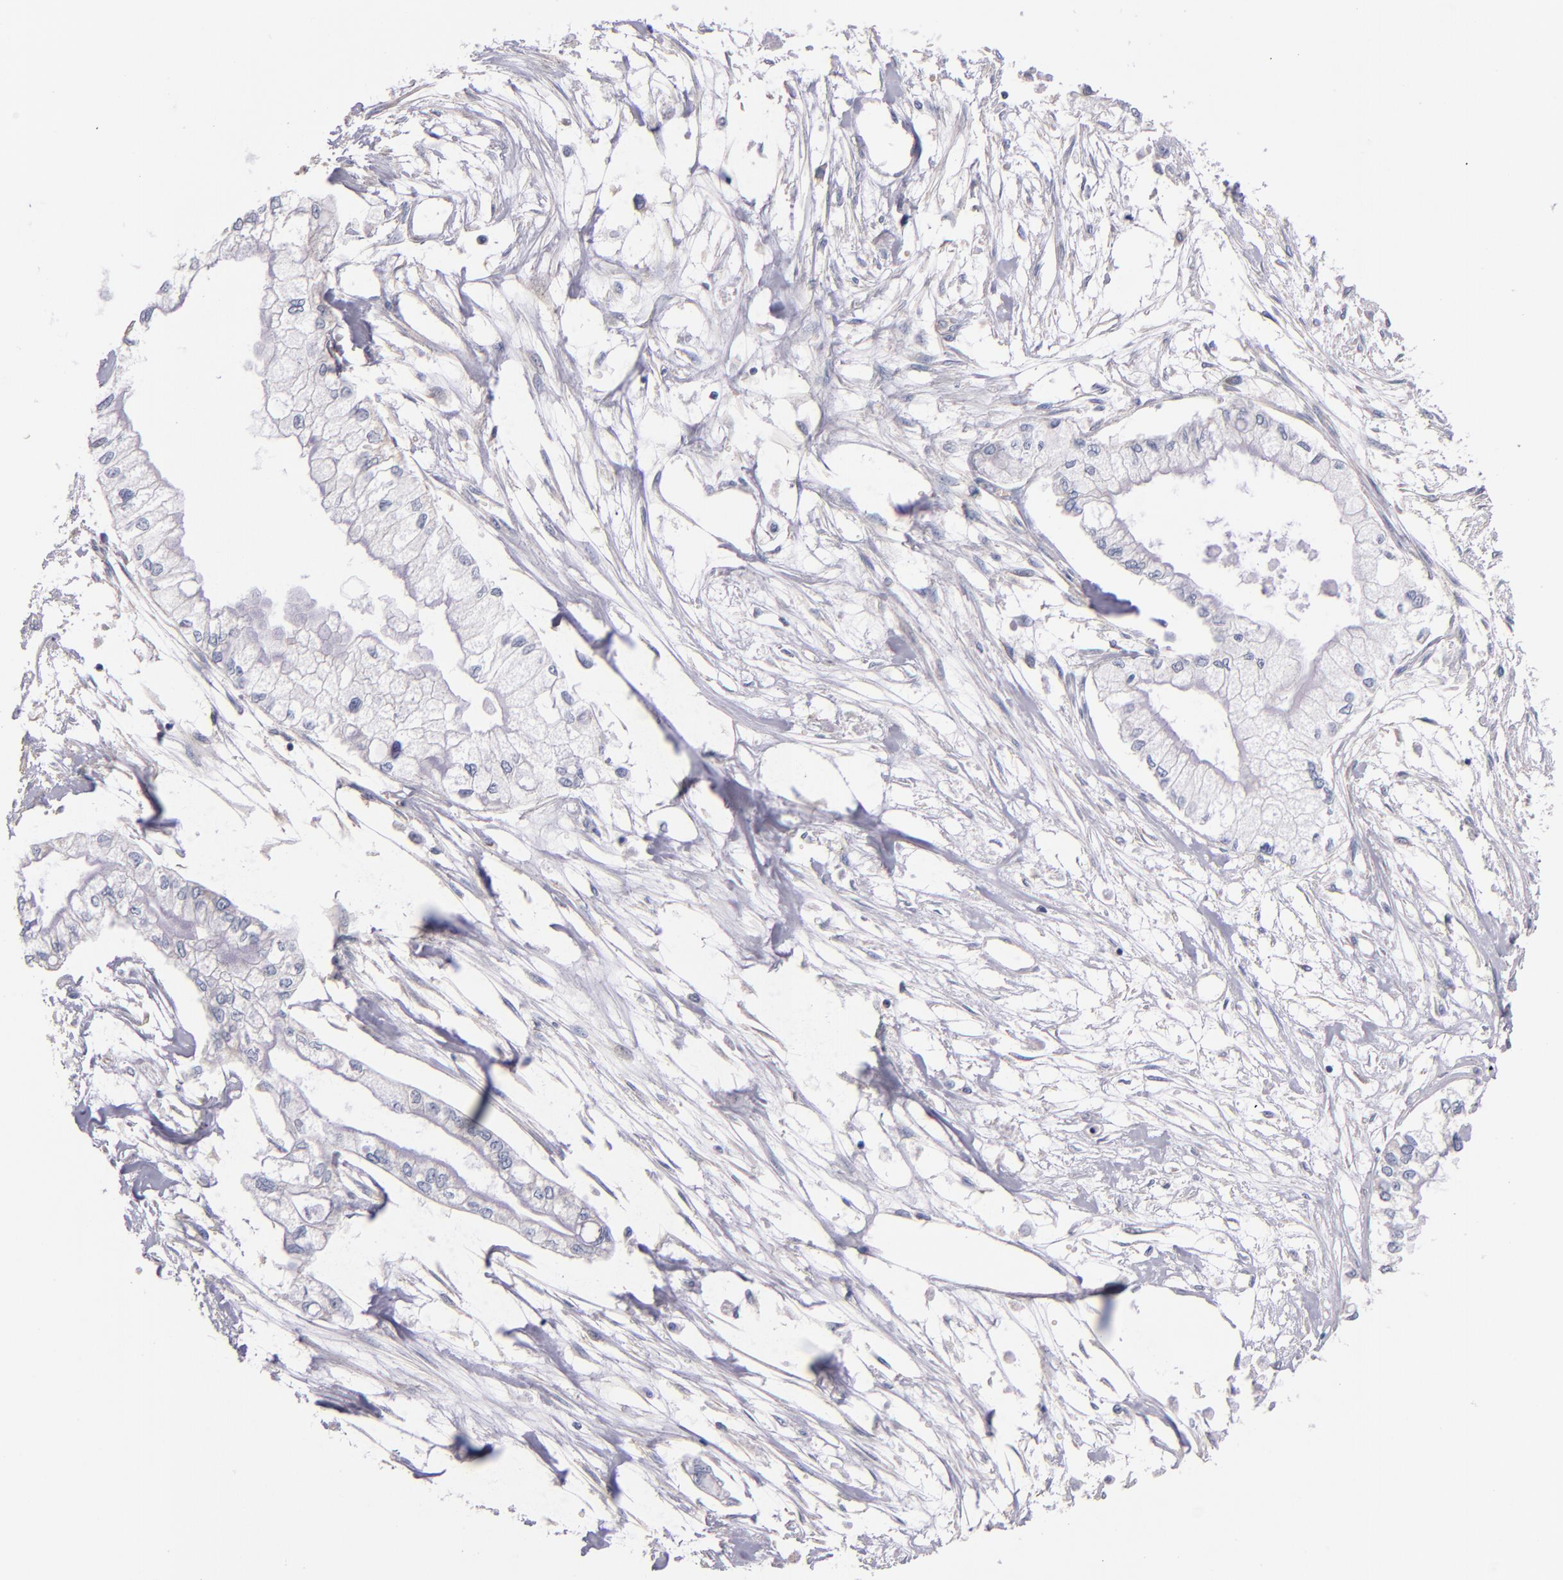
{"staining": {"intensity": "negative", "quantity": "none", "location": "none"}, "tissue": "pancreatic cancer", "cell_type": "Tumor cells", "image_type": "cancer", "snomed": [{"axis": "morphology", "description": "Adenocarcinoma, NOS"}, {"axis": "topography", "description": "Pancreas"}], "caption": "Photomicrograph shows no significant protein expression in tumor cells of pancreatic cancer.", "gene": "CNTNAP2", "patient": {"sex": "male", "age": 79}}